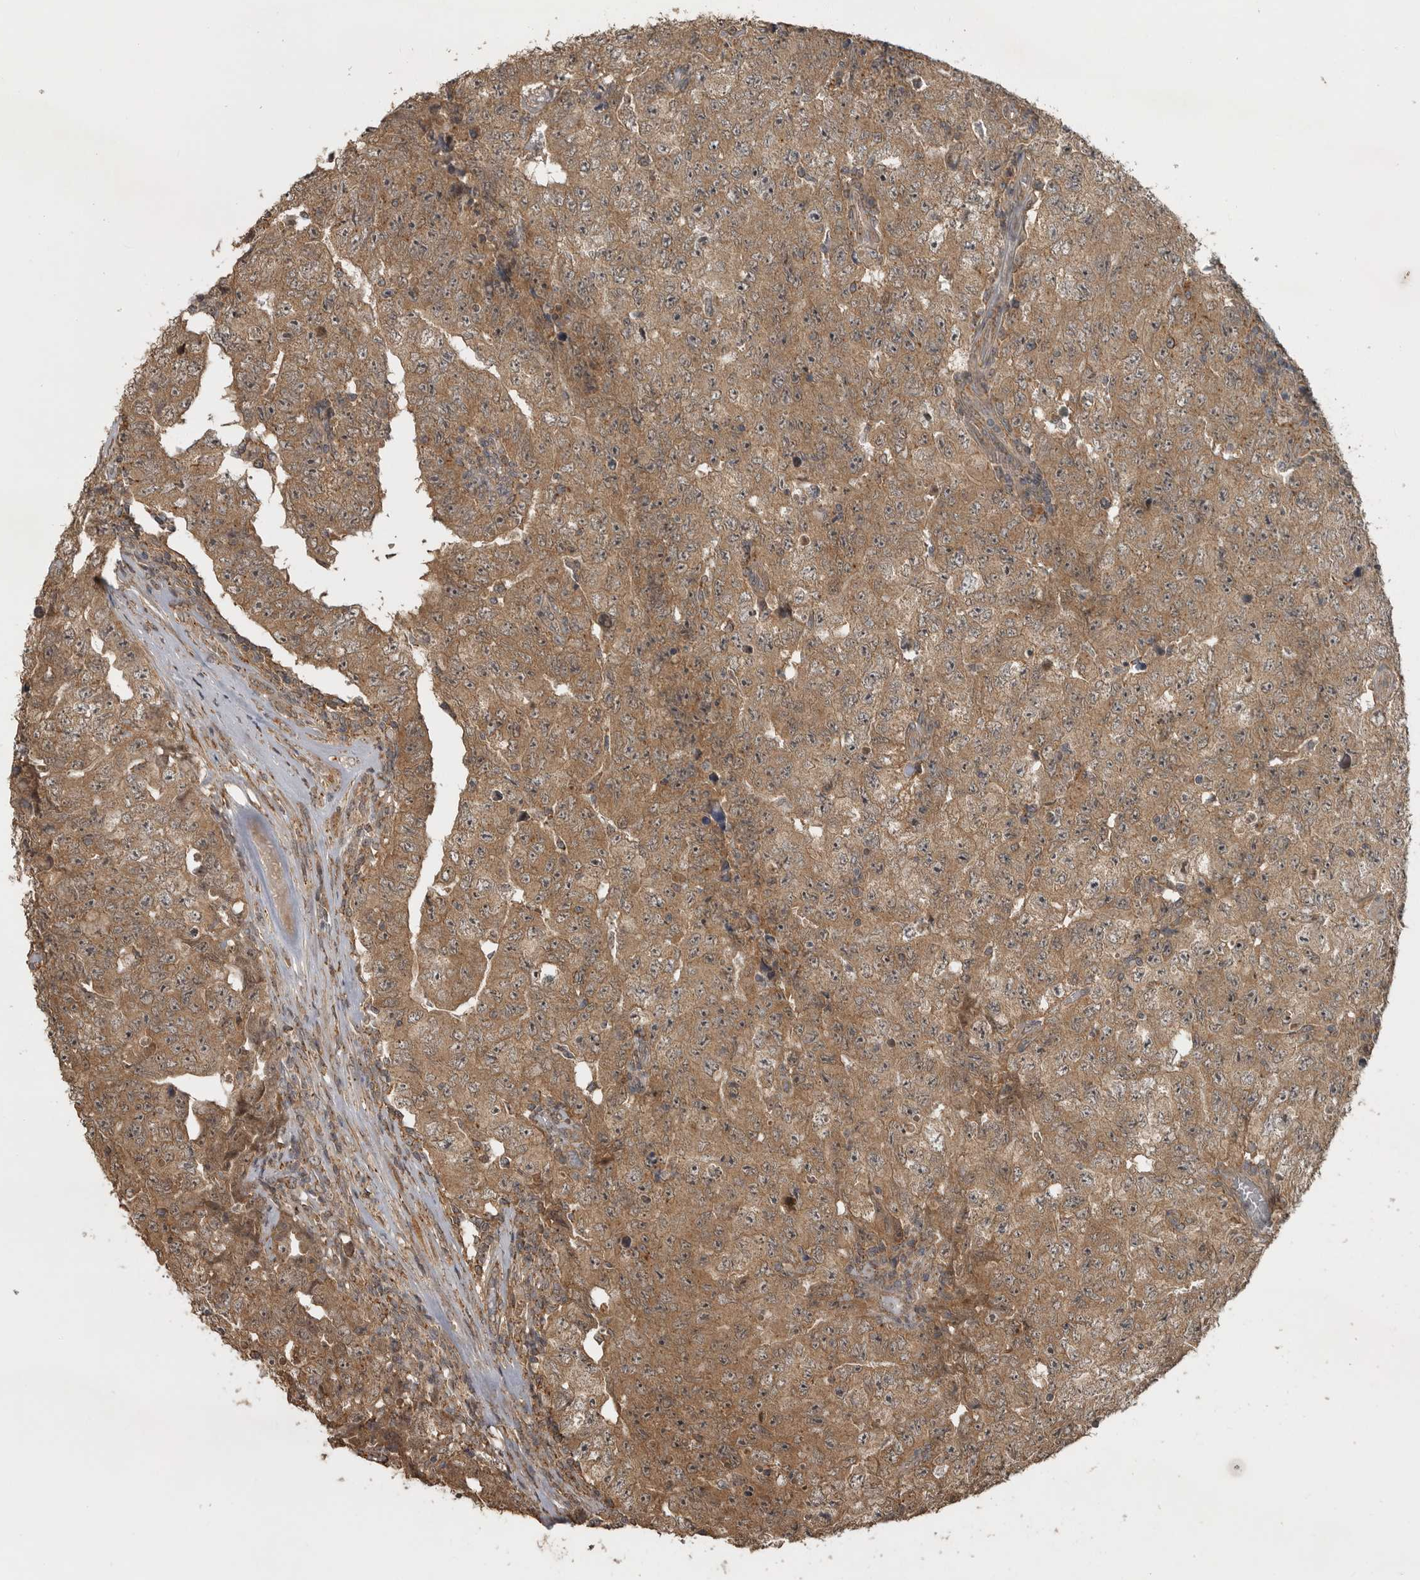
{"staining": {"intensity": "moderate", "quantity": ">75%", "location": "cytoplasmic/membranous"}, "tissue": "testis cancer", "cell_type": "Tumor cells", "image_type": "cancer", "snomed": [{"axis": "morphology", "description": "Carcinoma, Embryonal, NOS"}, {"axis": "topography", "description": "Testis"}], "caption": "An IHC histopathology image of tumor tissue is shown. Protein staining in brown labels moderate cytoplasmic/membranous positivity in embryonal carcinoma (testis) within tumor cells.", "gene": "LLGL1", "patient": {"sex": "male", "age": 26}}